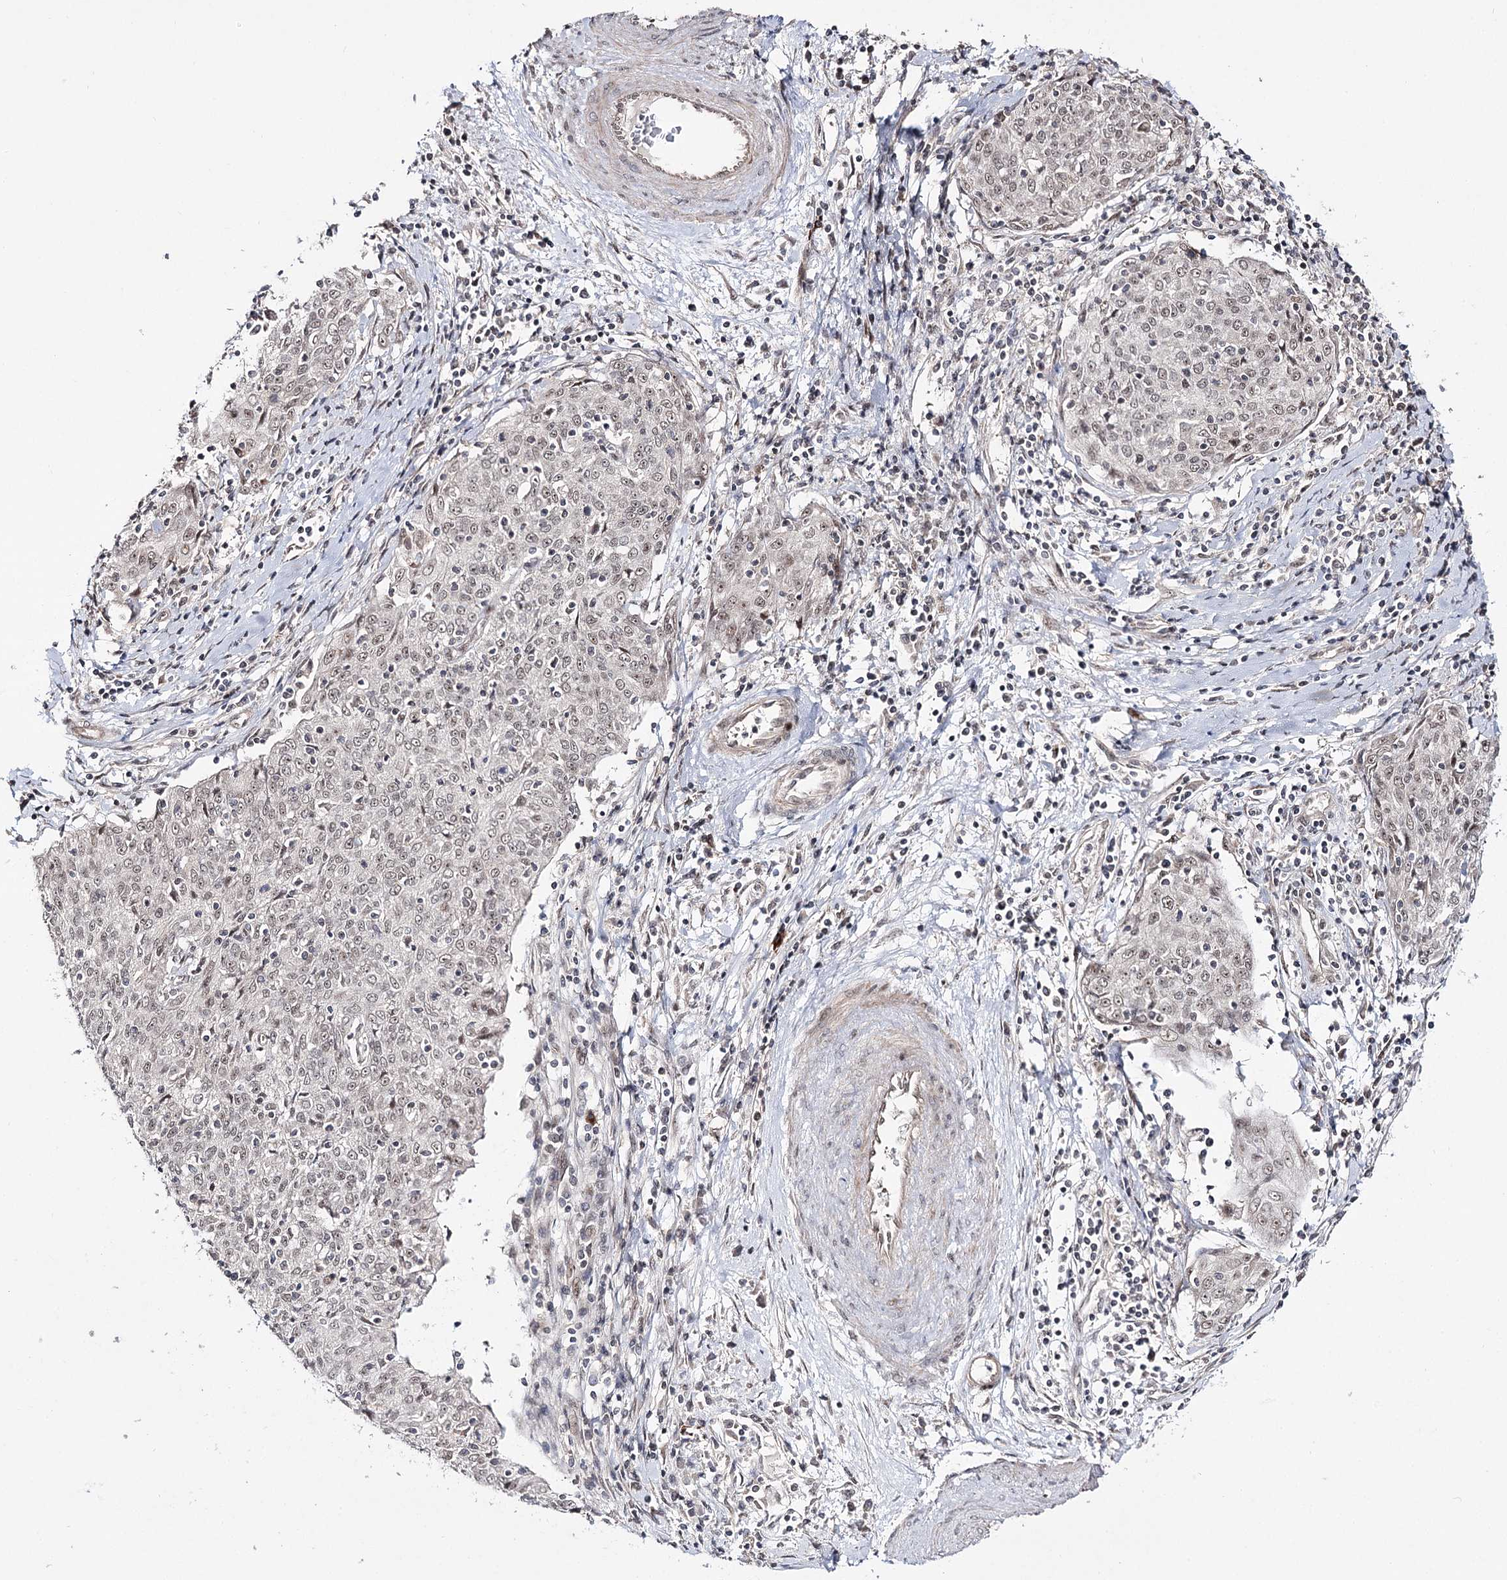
{"staining": {"intensity": "weak", "quantity": "25%-75%", "location": "nuclear"}, "tissue": "cervical cancer", "cell_type": "Tumor cells", "image_type": "cancer", "snomed": [{"axis": "morphology", "description": "Squamous cell carcinoma, NOS"}, {"axis": "topography", "description": "Cervix"}], "caption": "This is a histology image of IHC staining of cervical squamous cell carcinoma, which shows weak staining in the nuclear of tumor cells.", "gene": "RRP9", "patient": {"sex": "female", "age": 48}}